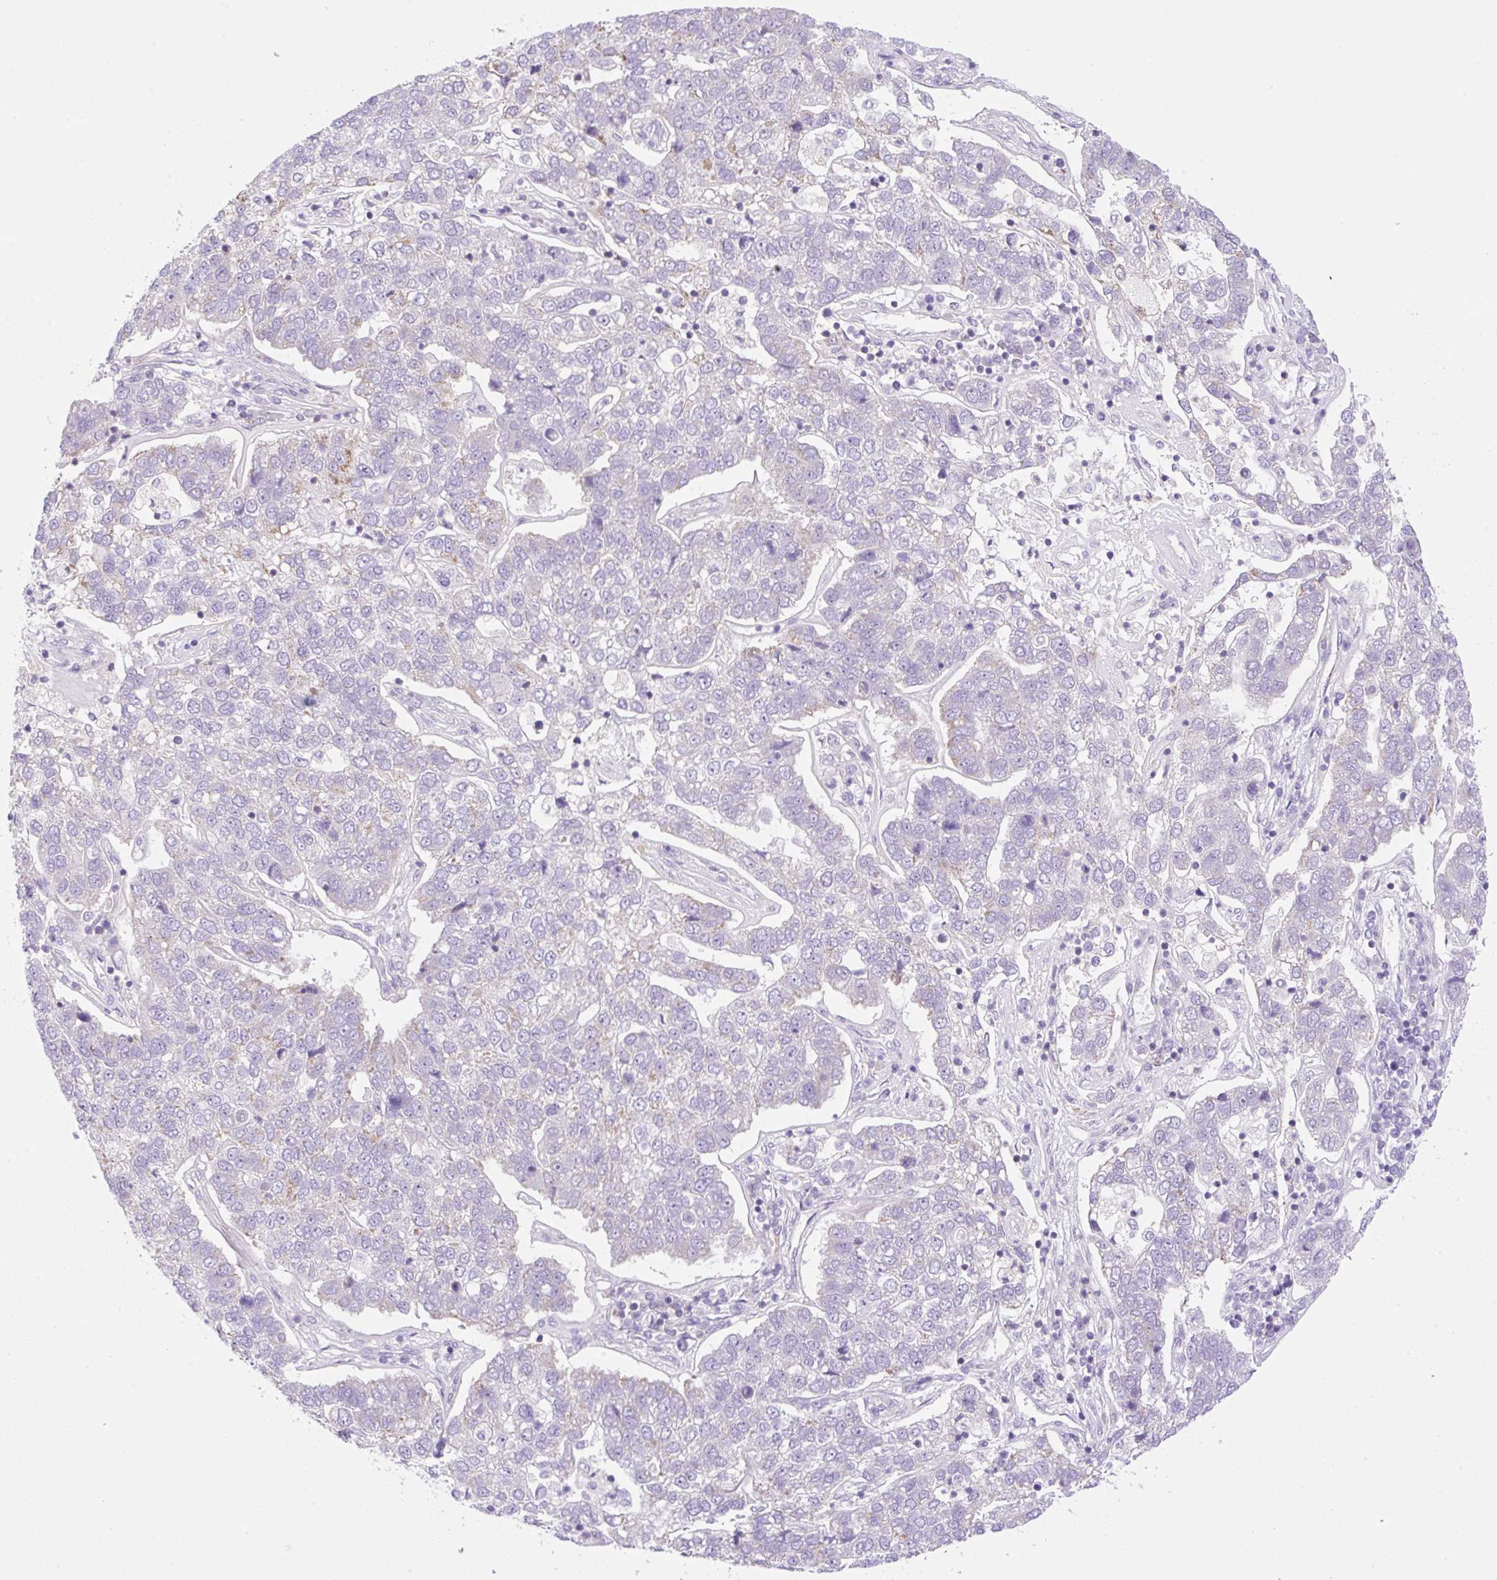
{"staining": {"intensity": "negative", "quantity": "none", "location": "none"}, "tissue": "pancreatic cancer", "cell_type": "Tumor cells", "image_type": "cancer", "snomed": [{"axis": "morphology", "description": "Adenocarcinoma, NOS"}, {"axis": "topography", "description": "Pancreas"}], "caption": "Tumor cells are negative for brown protein staining in pancreatic cancer. (Brightfield microscopy of DAB (3,3'-diaminobenzidine) immunohistochemistry at high magnification).", "gene": "NF1", "patient": {"sex": "female", "age": 61}}